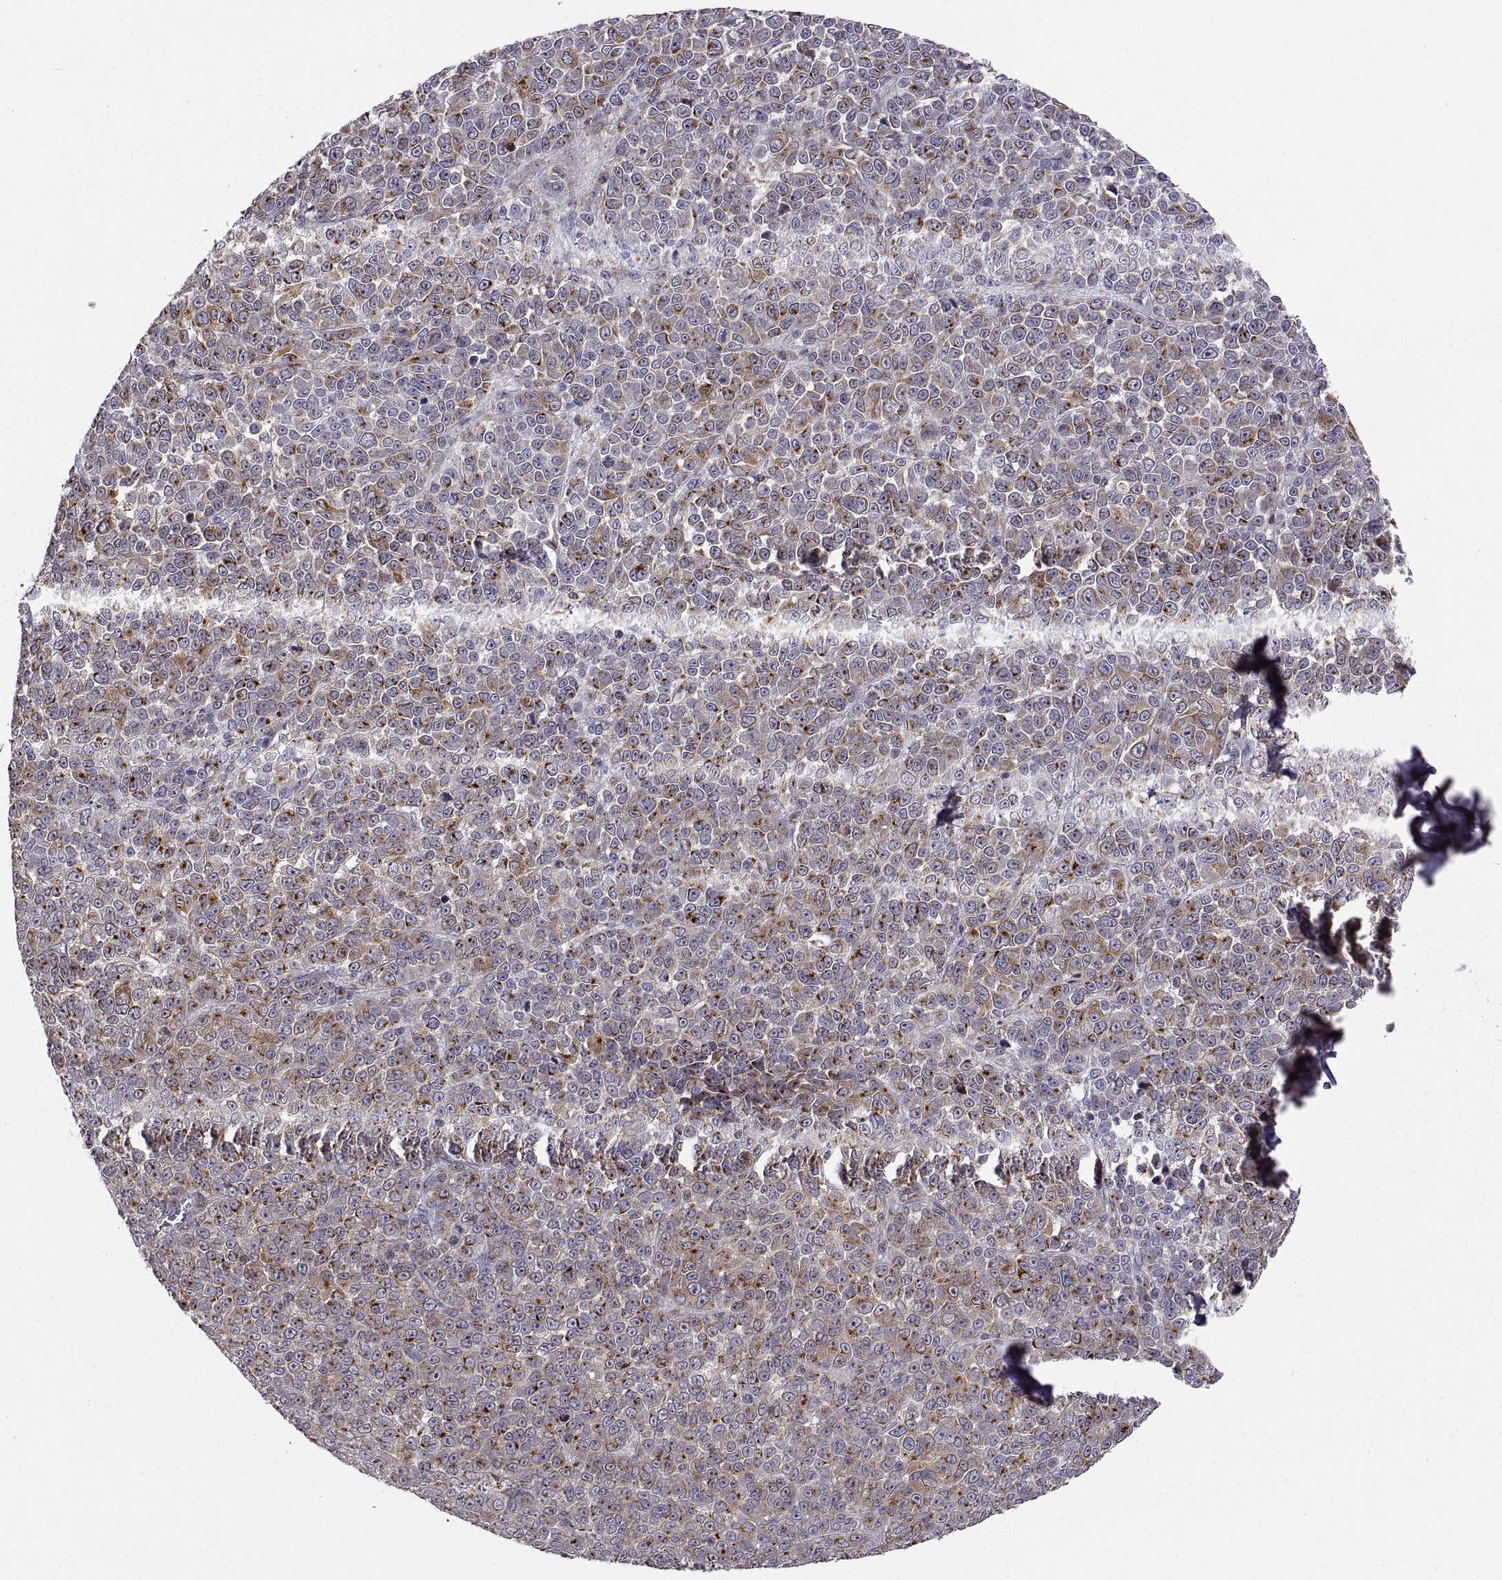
{"staining": {"intensity": "strong", "quantity": "25%-75%", "location": "cytoplasmic/membranous"}, "tissue": "melanoma", "cell_type": "Tumor cells", "image_type": "cancer", "snomed": [{"axis": "morphology", "description": "Malignant melanoma, NOS"}, {"axis": "topography", "description": "Skin"}], "caption": "Tumor cells display high levels of strong cytoplasmic/membranous expression in about 25%-75% of cells in melanoma.", "gene": "ACAP1", "patient": {"sex": "female", "age": 95}}